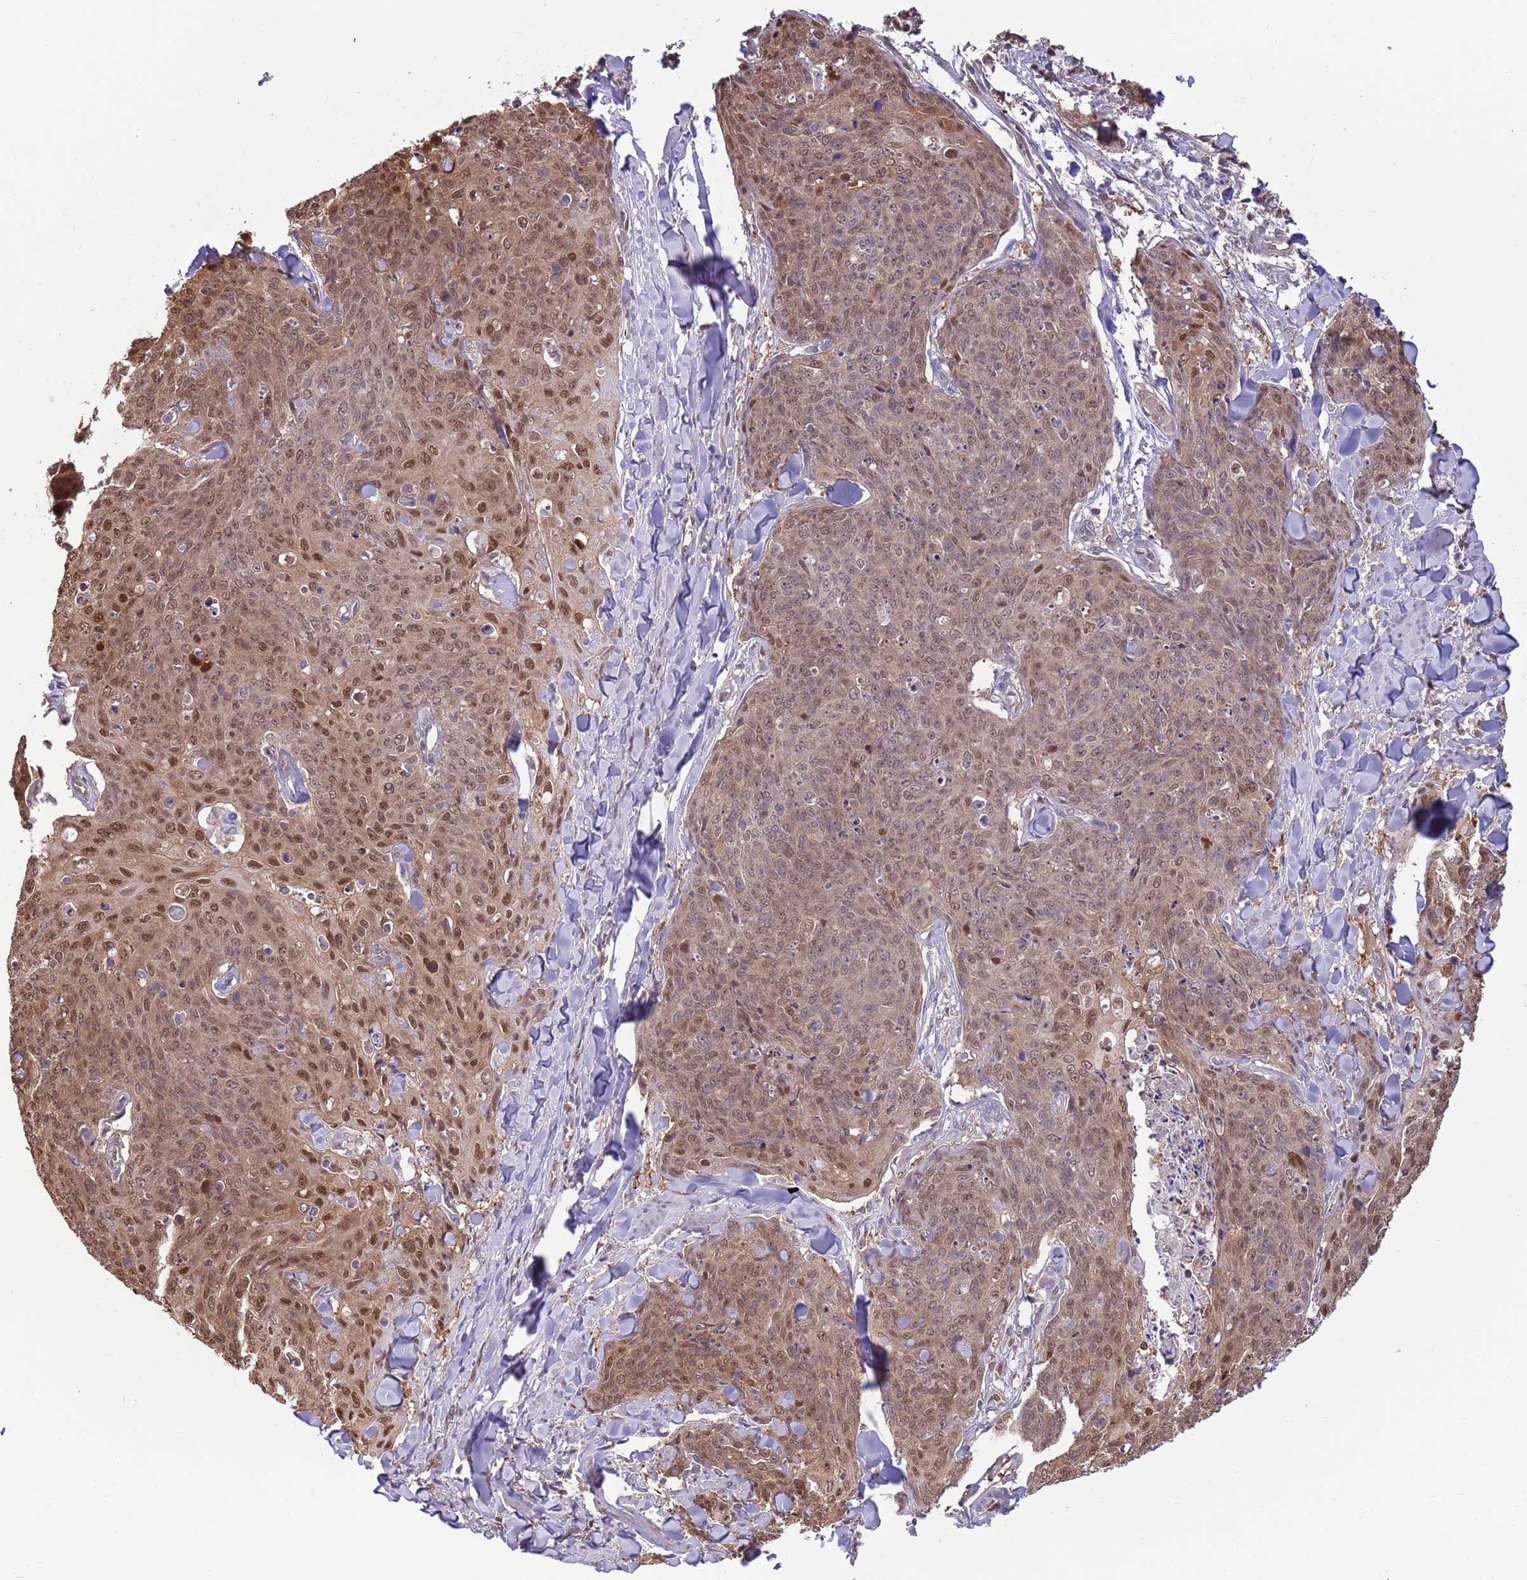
{"staining": {"intensity": "moderate", "quantity": ">75%", "location": "nuclear"}, "tissue": "skin cancer", "cell_type": "Tumor cells", "image_type": "cancer", "snomed": [{"axis": "morphology", "description": "Squamous cell carcinoma, NOS"}, {"axis": "topography", "description": "Skin"}, {"axis": "topography", "description": "Vulva"}], "caption": "Immunohistochemistry image of neoplastic tissue: human skin cancer stained using immunohistochemistry (IHC) displays medium levels of moderate protein expression localized specifically in the nuclear of tumor cells, appearing as a nuclear brown color.", "gene": "NSFL1C", "patient": {"sex": "female", "age": 85}}